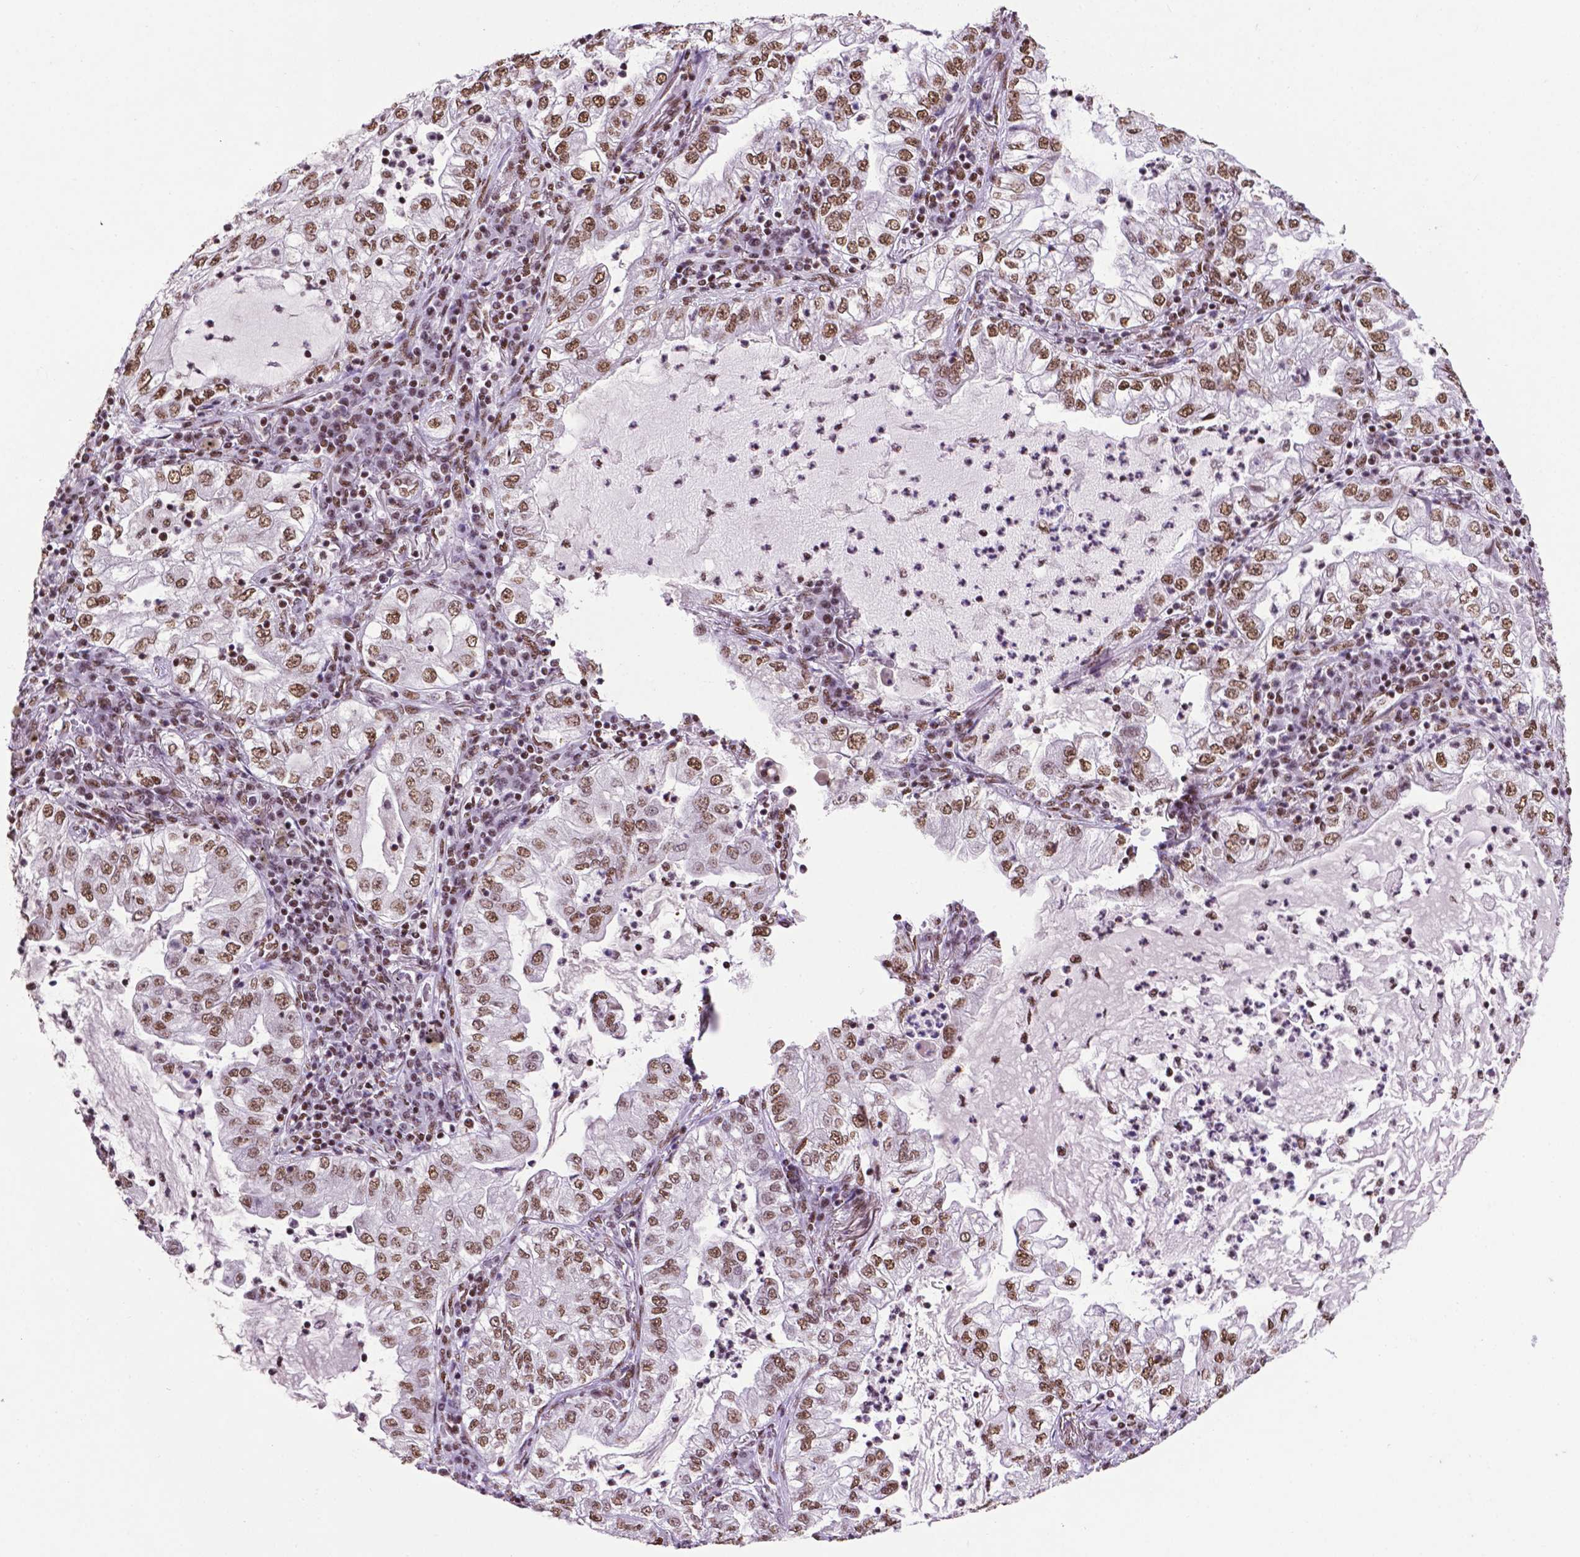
{"staining": {"intensity": "moderate", "quantity": ">75%", "location": "nuclear"}, "tissue": "lung cancer", "cell_type": "Tumor cells", "image_type": "cancer", "snomed": [{"axis": "morphology", "description": "Adenocarcinoma, NOS"}, {"axis": "topography", "description": "Lung"}], "caption": "Moderate nuclear protein expression is seen in approximately >75% of tumor cells in lung cancer (adenocarcinoma).", "gene": "CCAR2", "patient": {"sex": "female", "age": 73}}